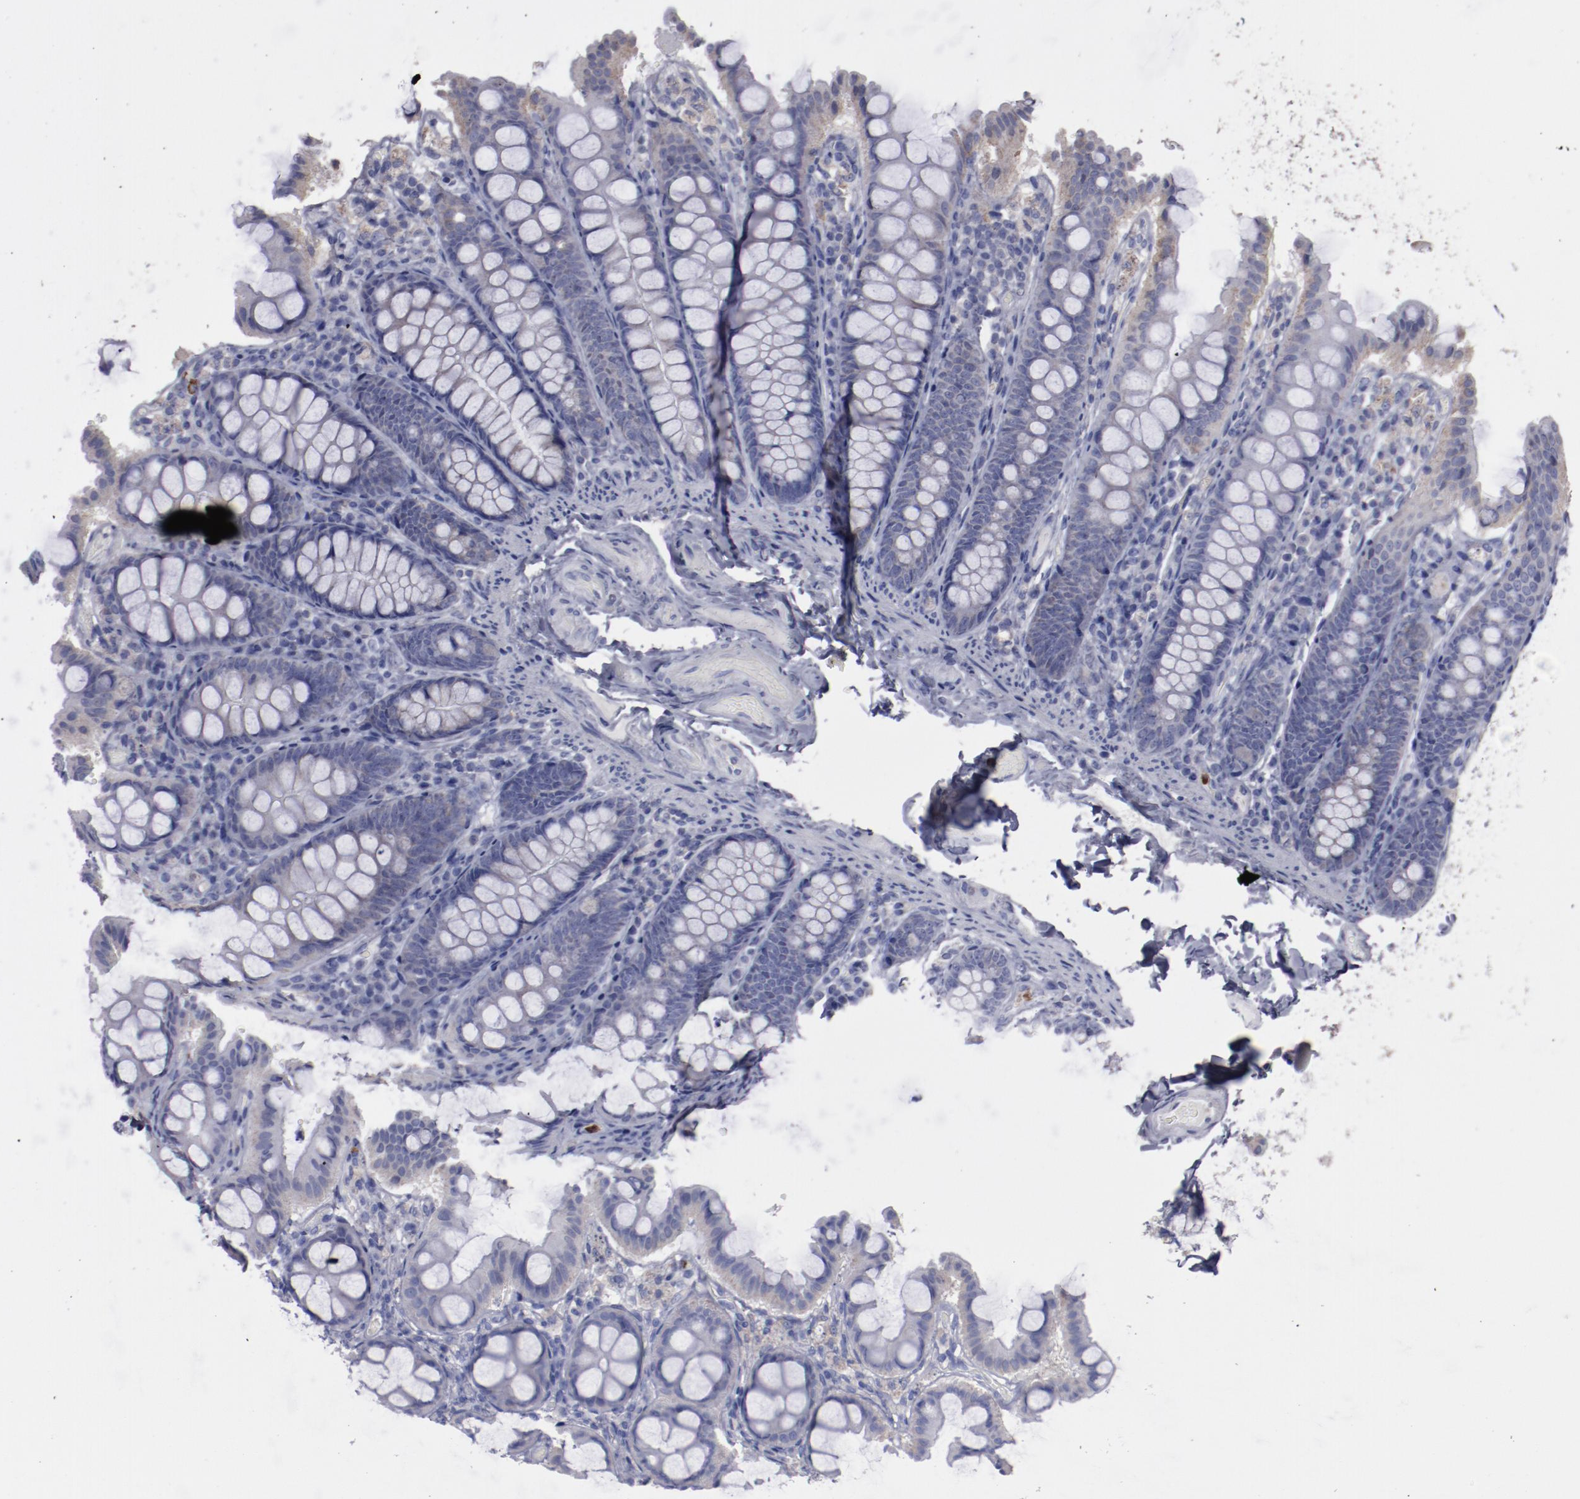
{"staining": {"intensity": "negative", "quantity": "none", "location": "none"}, "tissue": "colon", "cell_type": "Endothelial cells", "image_type": "normal", "snomed": [{"axis": "morphology", "description": "Normal tissue, NOS"}, {"axis": "topography", "description": "Colon"}], "caption": "The immunohistochemistry (IHC) image has no significant expression in endothelial cells of colon. (DAB (3,3'-diaminobenzidine) immunohistochemistry visualized using brightfield microscopy, high magnification).", "gene": "FGR", "patient": {"sex": "female", "age": 61}}